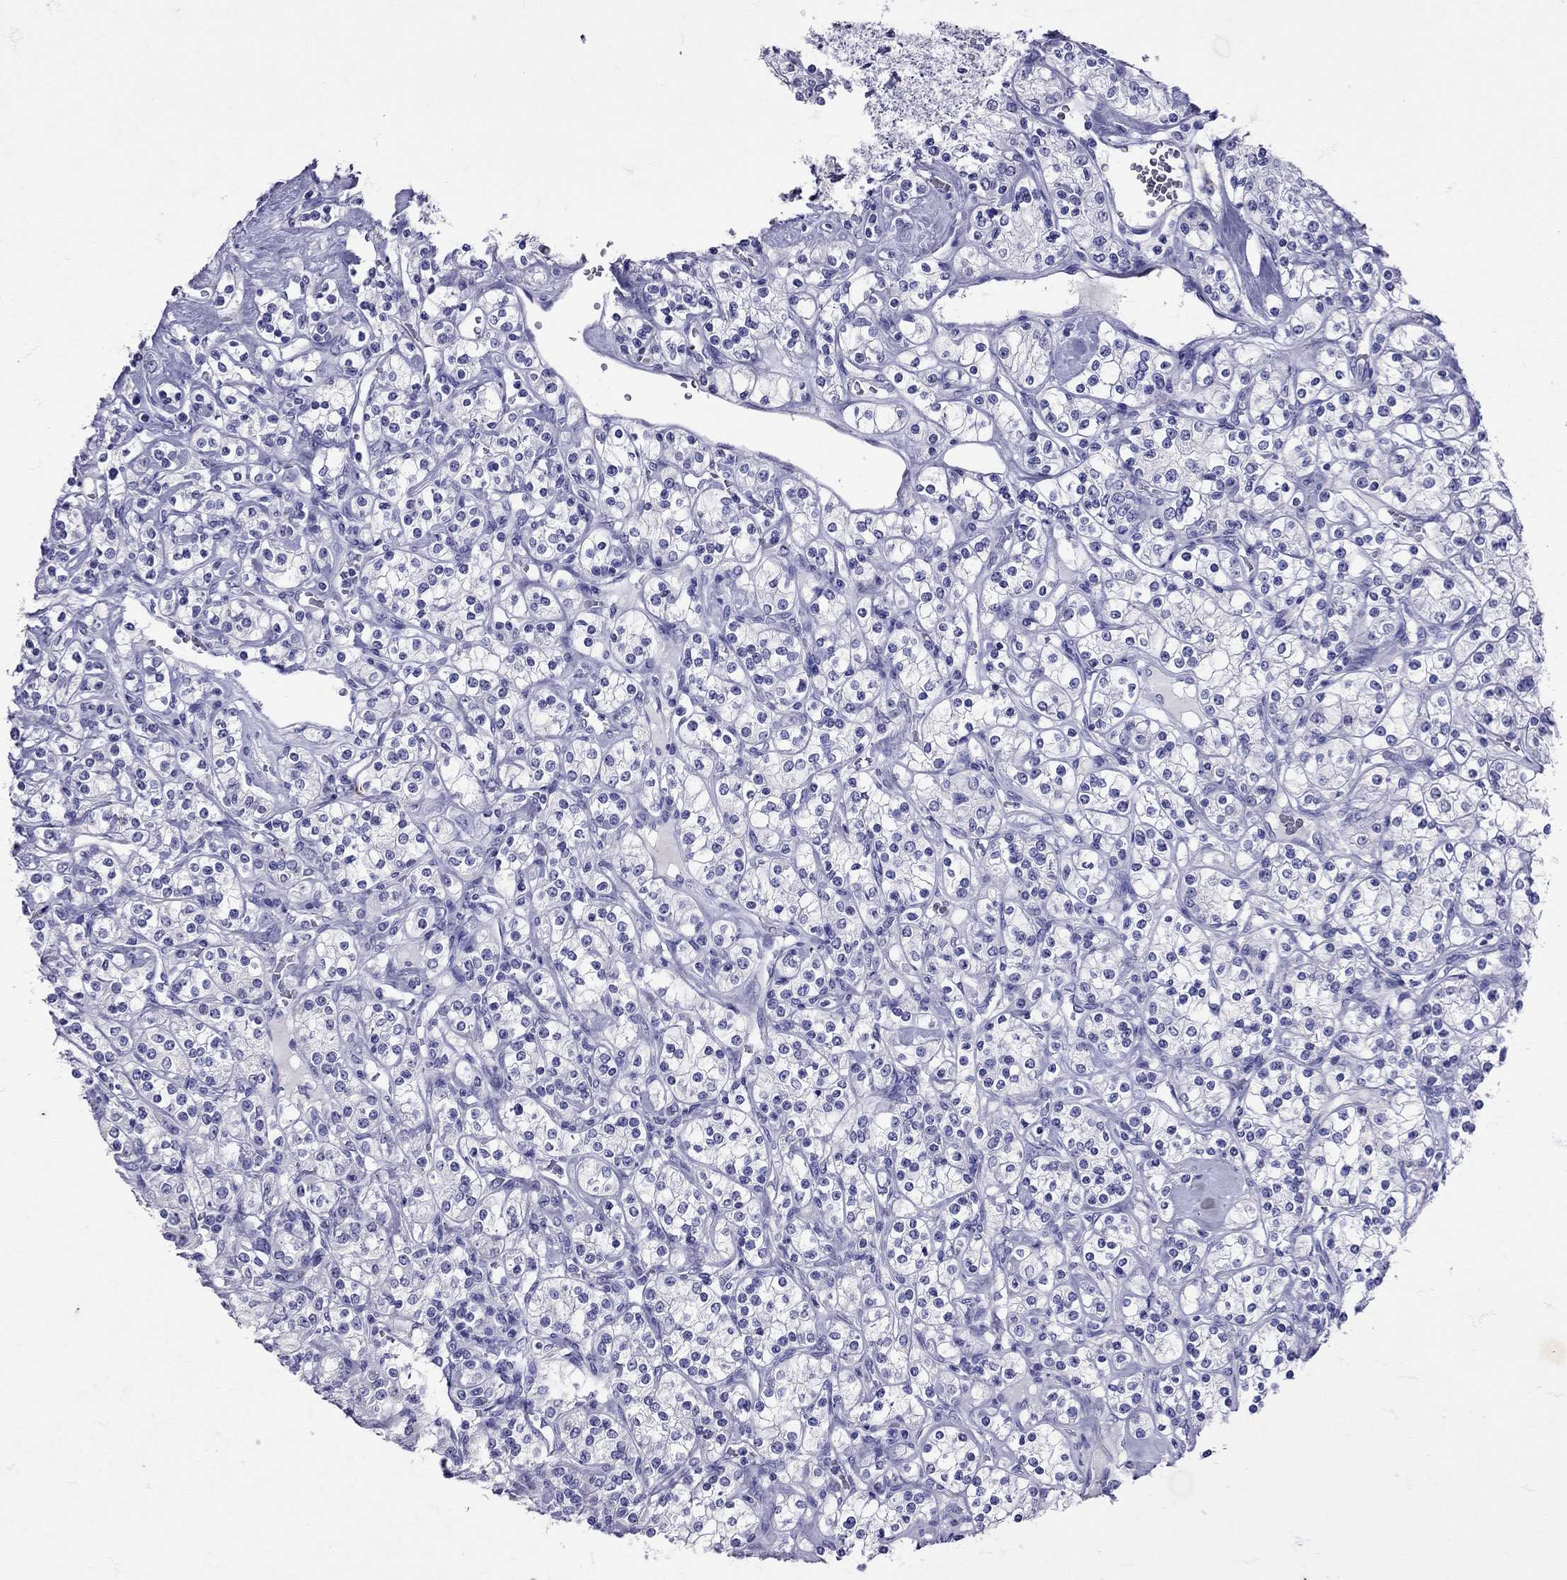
{"staining": {"intensity": "negative", "quantity": "none", "location": "none"}, "tissue": "renal cancer", "cell_type": "Tumor cells", "image_type": "cancer", "snomed": [{"axis": "morphology", "description": "Adenocarcinoma, NOS"}, {"axis": "topography", "description": "Kidney"}], "caption": "Immunohistochemical staining of renal cancer (adenocarcinoma) reveals no significant expression in tumor cells.", "gene": "AVP", "patient": {"sex": "male", "age": 77}}